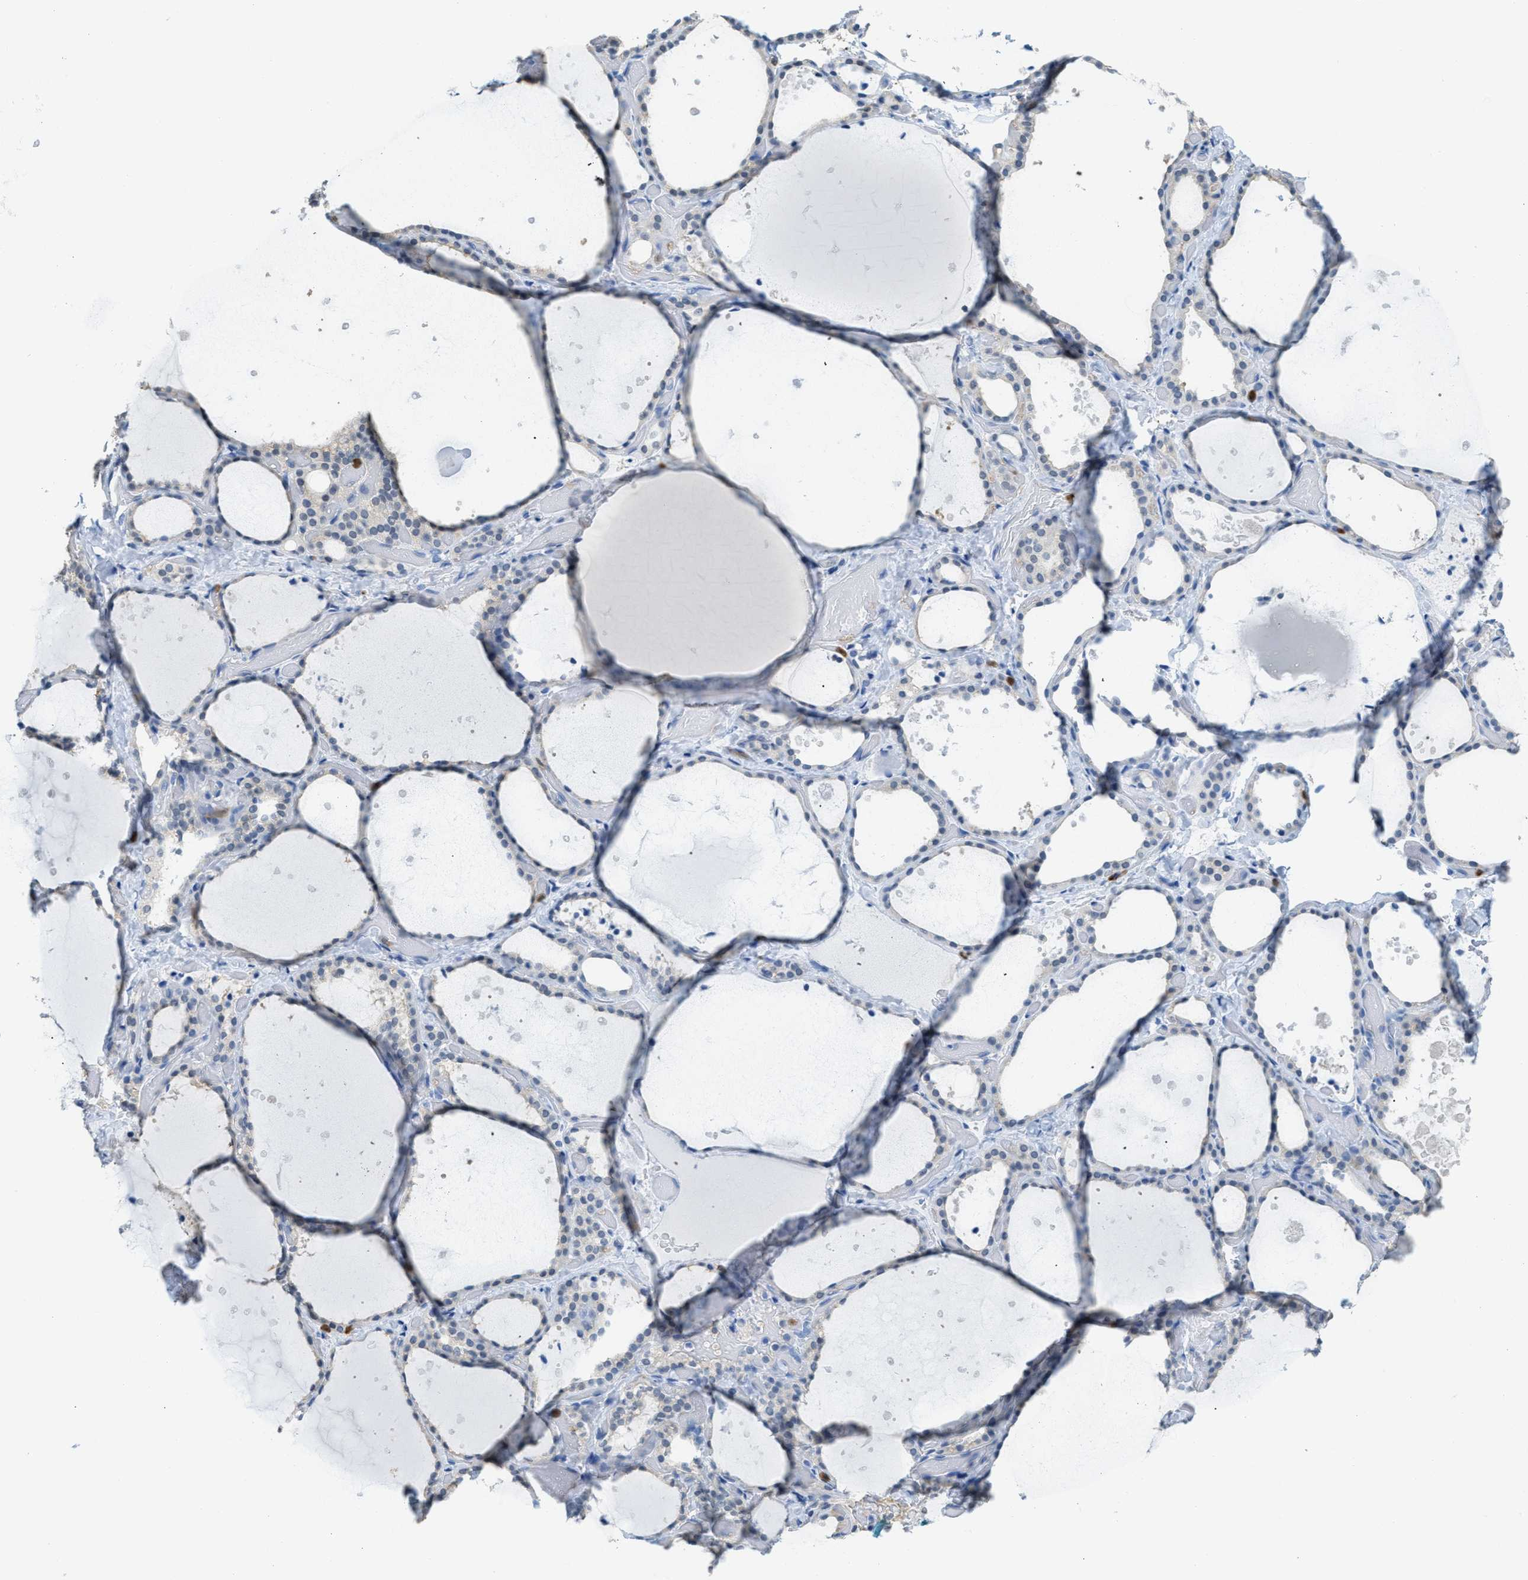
{"staining": {"intensity": "negative", "quantity": "none", "location": "none"}, "tissue": "thyroid gland", "cell_type": "Glandular cells", "image_type": "normal", "snomed": [{"axis": "morphology", "description": "Normal tissue, NOS"}, {"axis": "topography", "description": "Thyroid gland"}], "caption": "A histopathology image of human thyroid gland is negative for staining in glandular cells. The staining is performed using DAB (3,3'-diaminobenzidine) brown chromogen with nuclei counter-stained in using hematoxylin.", "gene": "SERPINB1", "patient": {"sex": "female", "age": 44}}